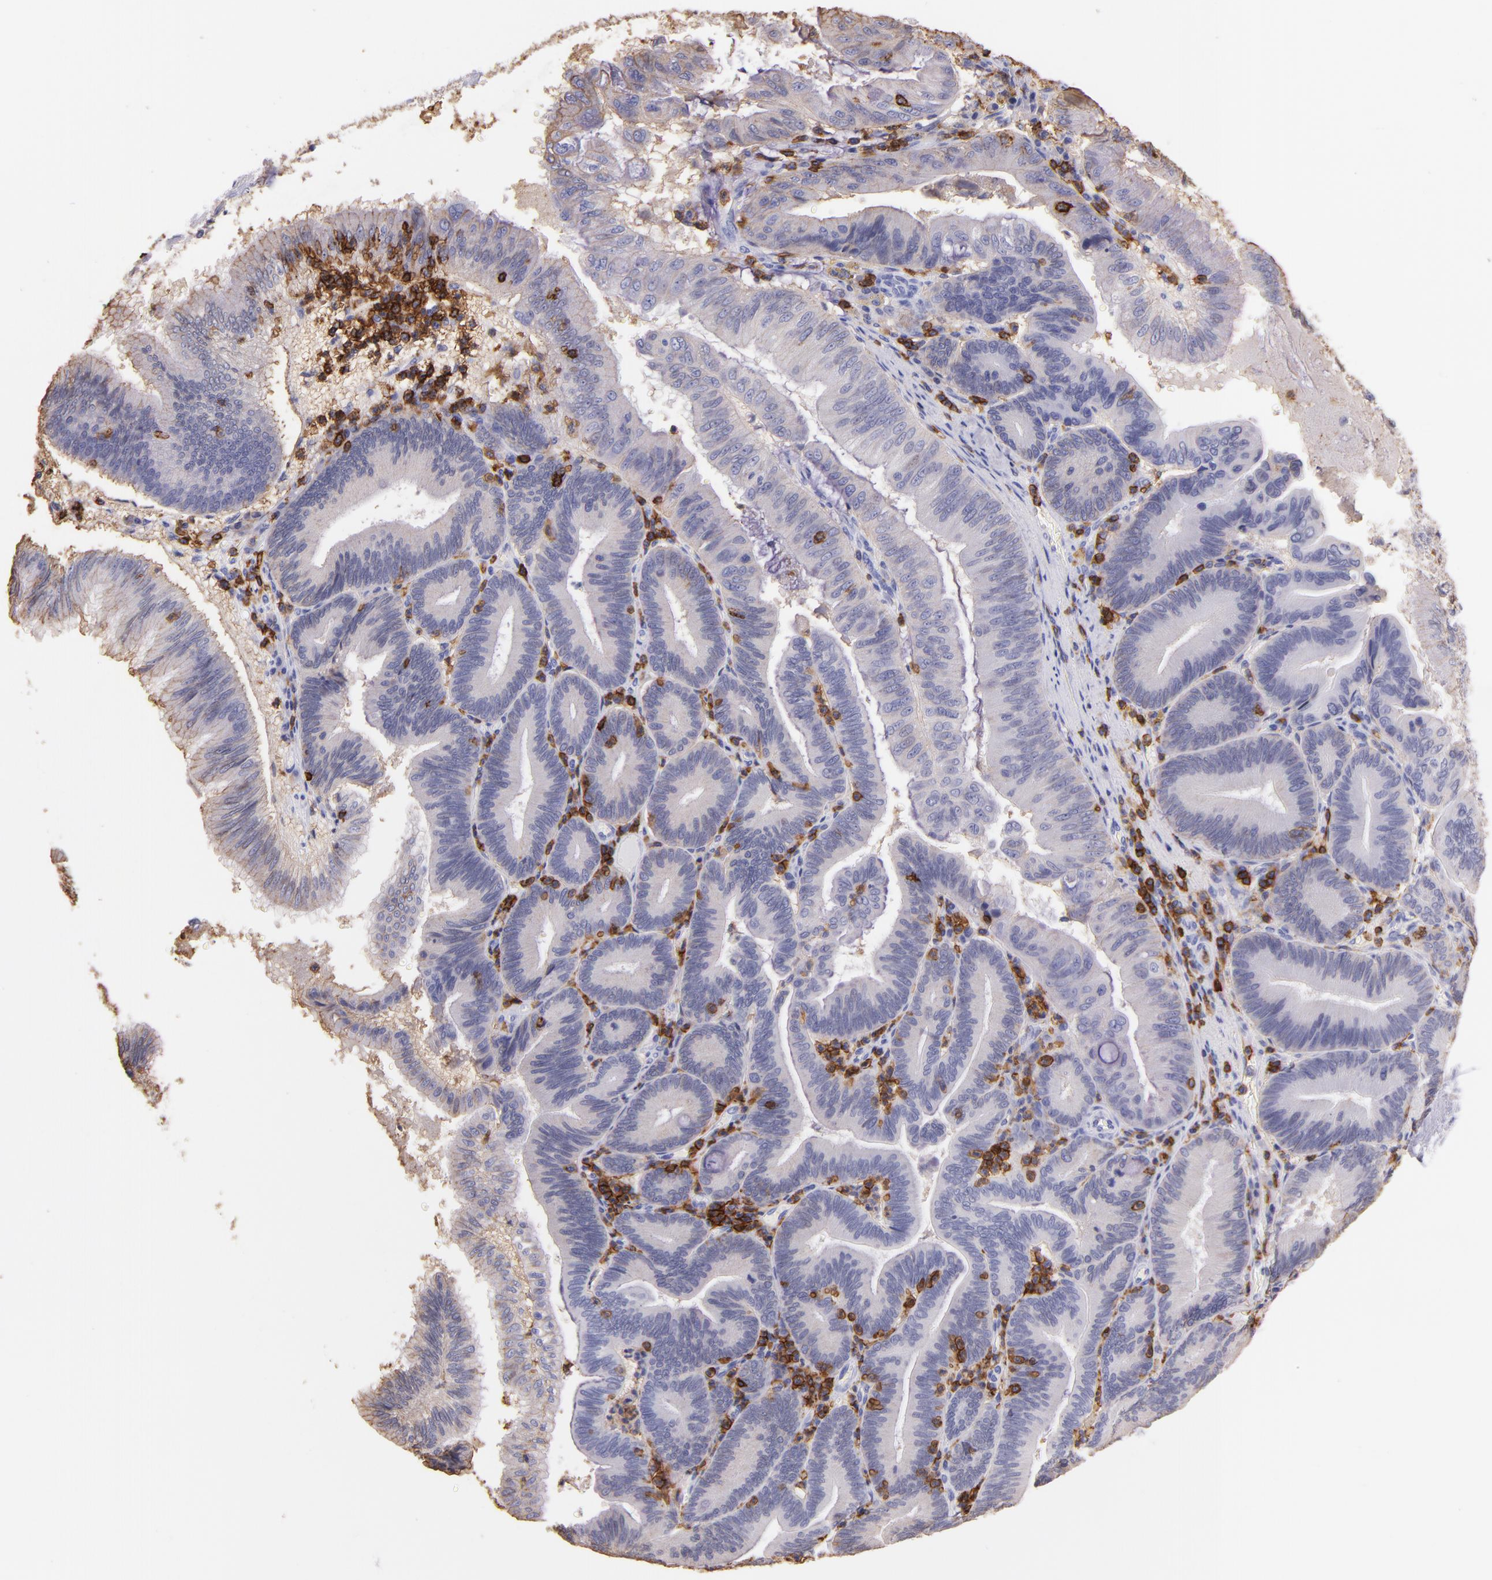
{"staining": {"intensity": "negative", "quantity": "none", "location": "none"}, "tissue": "pancreatic cancer", "cell_type": "Tumor cells", "image_type": "cancer", "snomed": [{"axis": "morphology", "description": "Adenocarcinoma, NOS"}, {"axis": "topography", "description": "Pancreas"}], "caption": "Tumor cells are negative for protein expression in human pancreatic cancer (adenocarcinoma).", "gene": "SPN", "patient": {"sex": "male", "age": 82}}